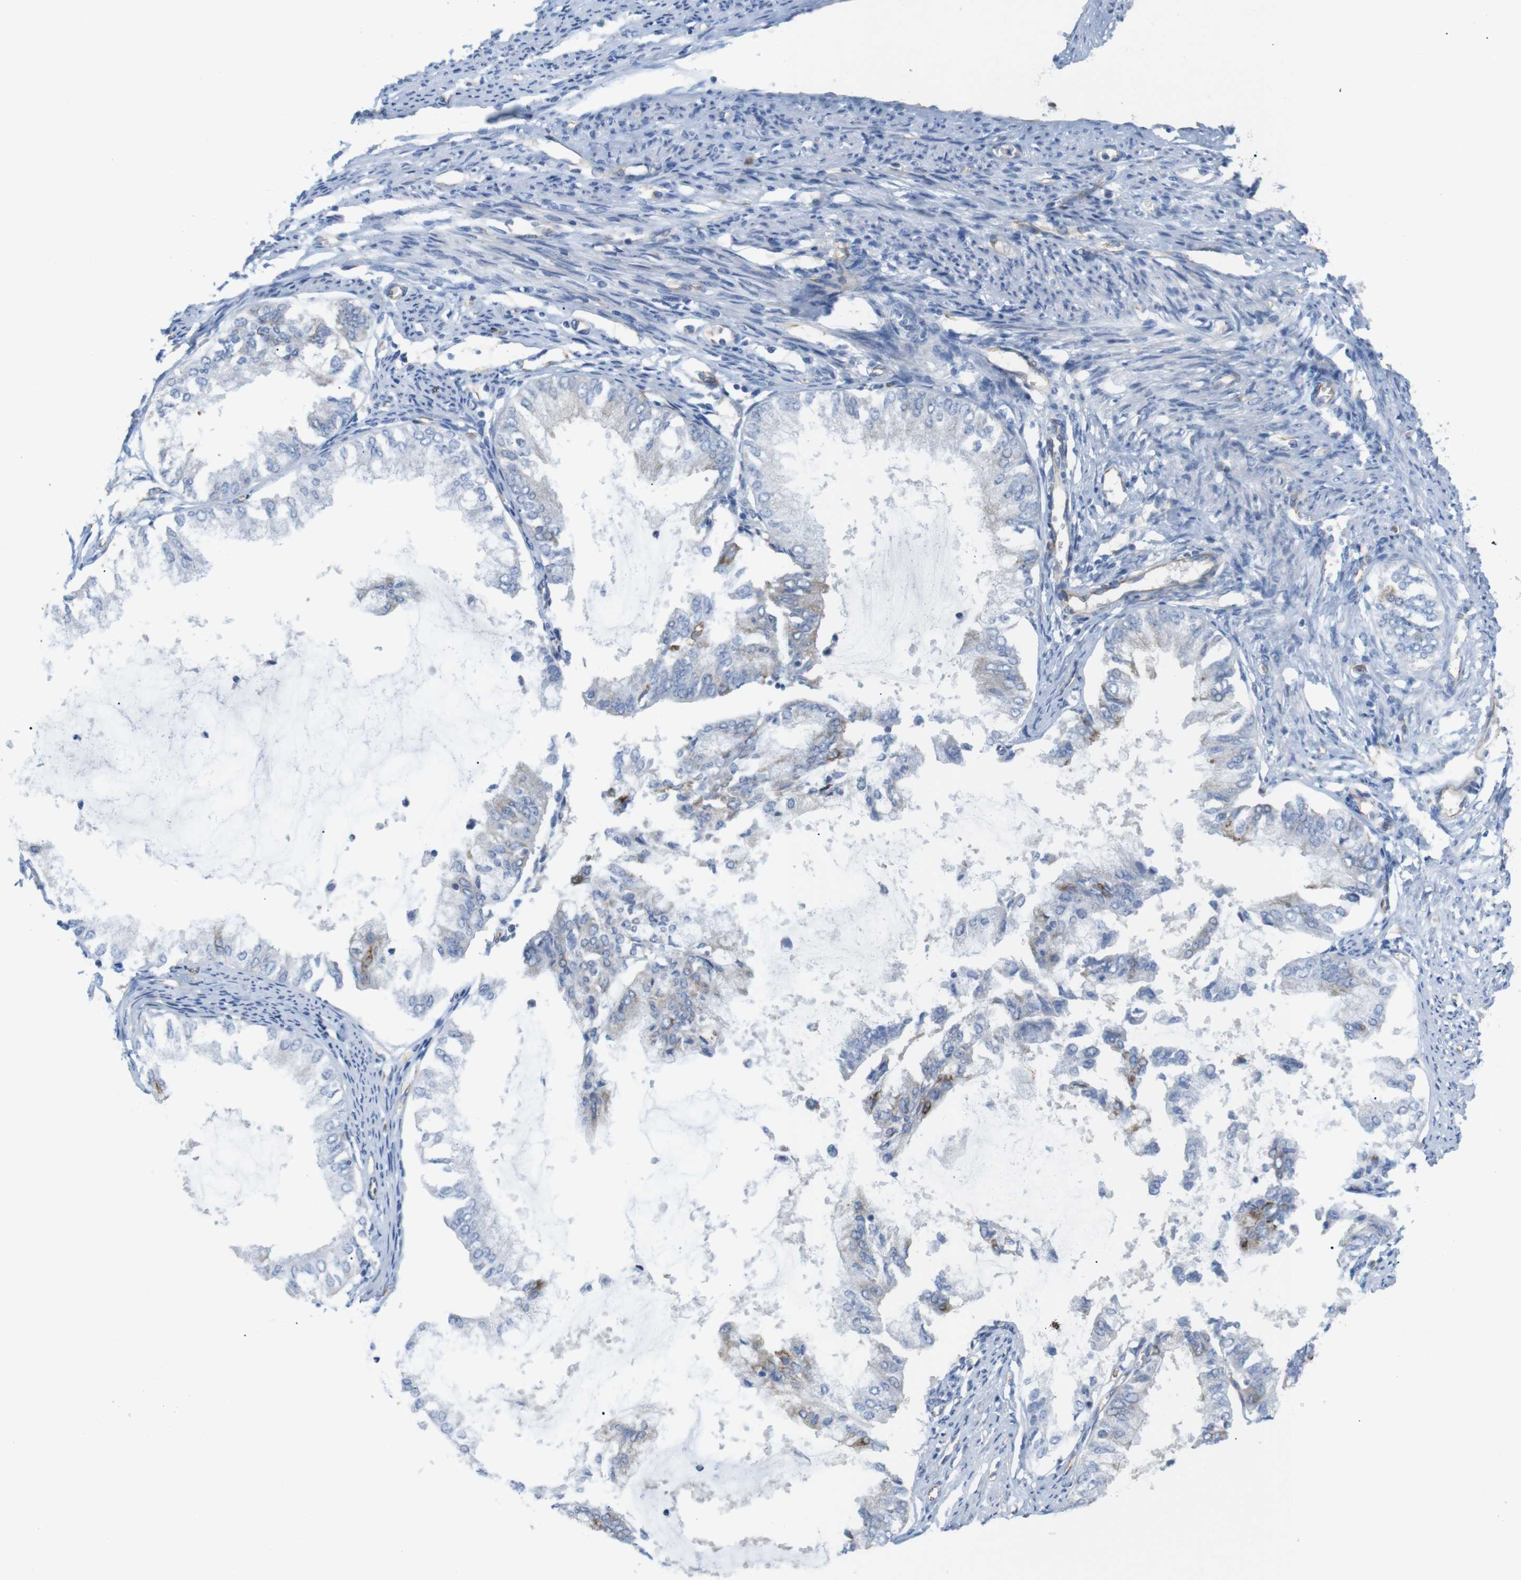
{"staining": {"intensity": "weak", "quantity": "<25%", "location": "cytoplasmic/membranous"}, "tissue": "endometrial cancer", "cell_type": "Tumor cells", "image_type": "cancer", "snomed": [{"axis": "morphology", "description": "Adenocarcinoma, NOS"}, {"axis": "topography", "description": "Endometrium"}], "caption": "Endometrial cancer (adenocarcinoma) stained for a protein using IHC shows no staining tumor cells.", "gene": "PCNX2", "patient": {"sex": "female", "age": 86}}